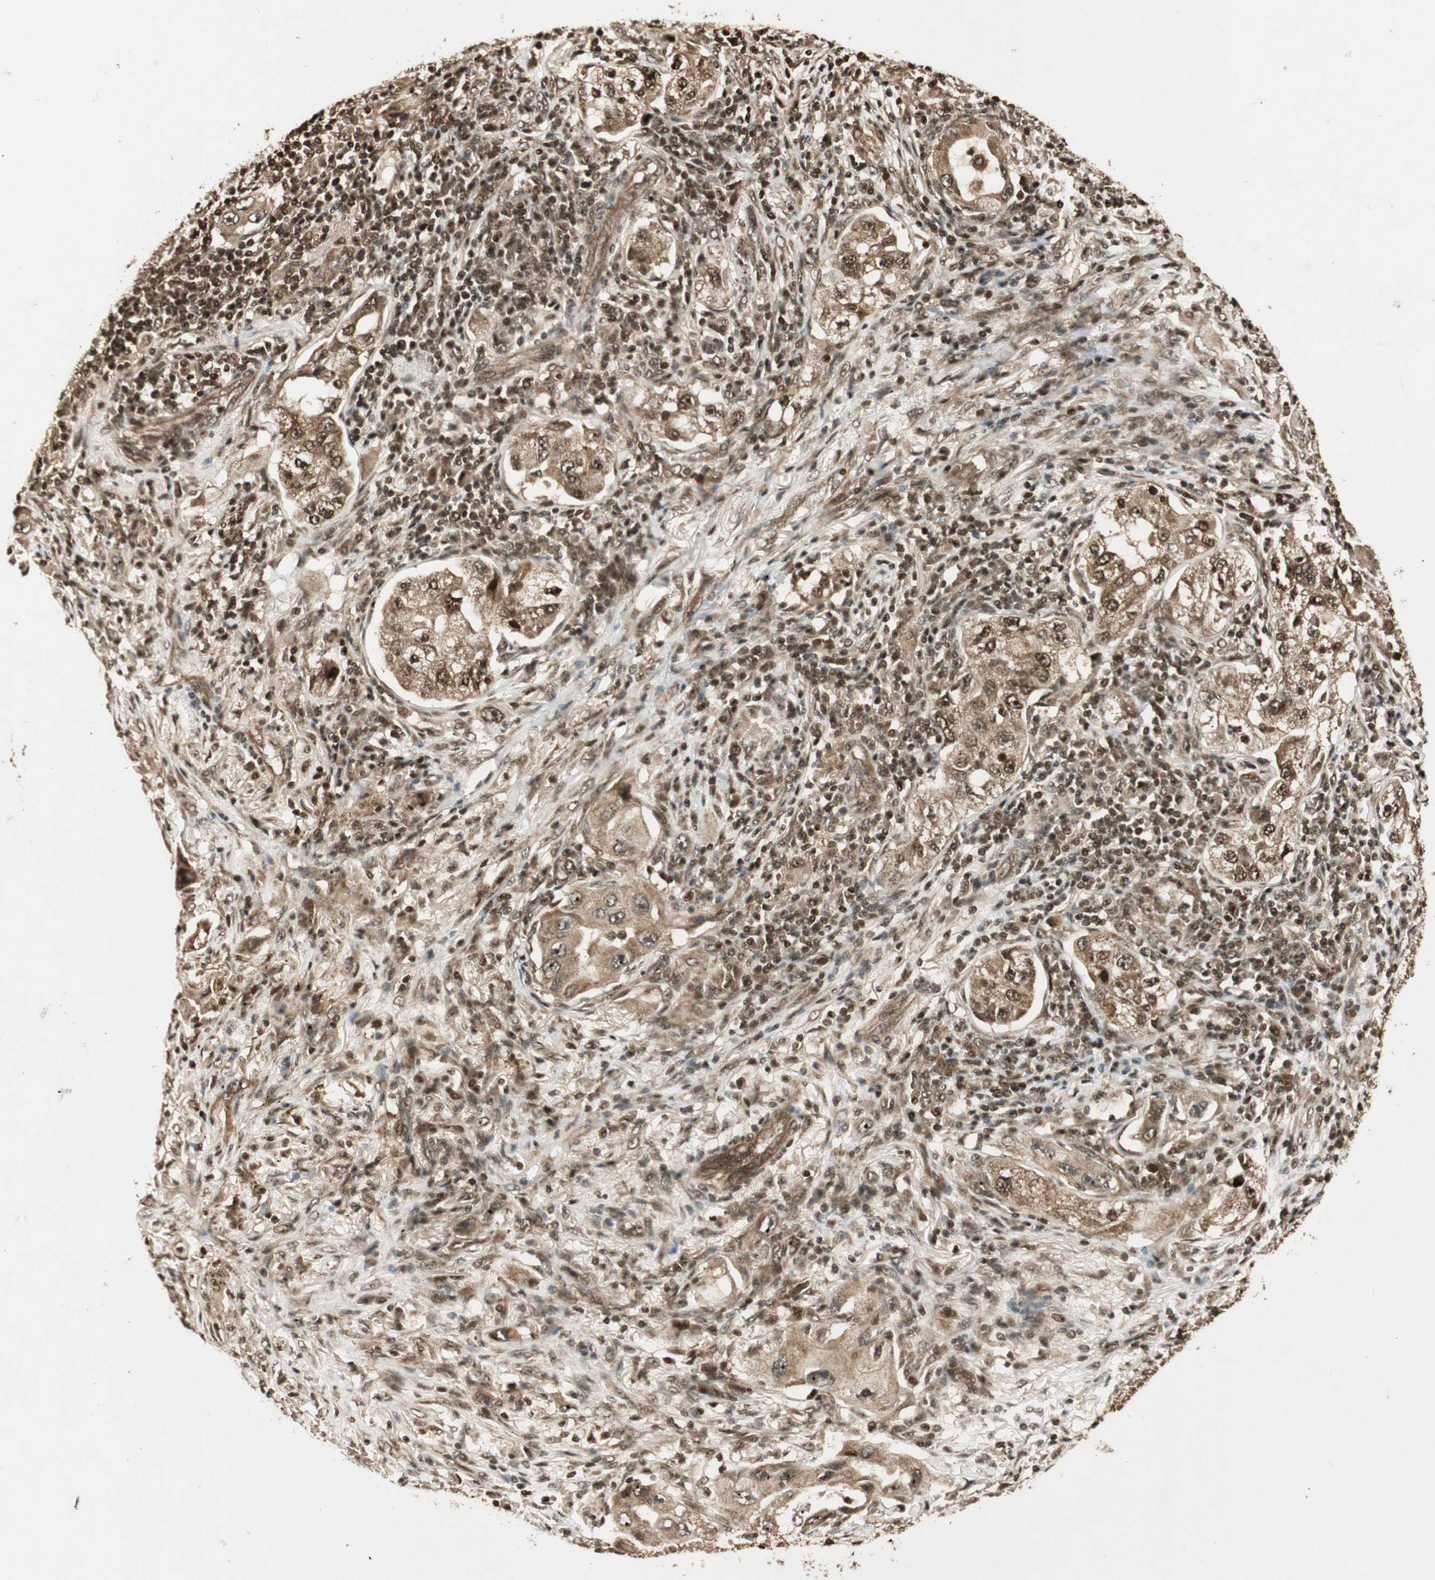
{"staining": {"intensity": "strong", "quantity": ">75%", "location": "cytoplasmic/membranous,nuclear"}, "tissue": "lung cancer", "cell_type": "Tumor cells", "image_type": "cancer", "snomed": [{"axis": "morphology", "description": "Adenocarcinoma, NOS"}, {"axis": "topography", "description": "Lung"}], "caption": "A brown stain highlights strong cytoplasmic/membranous and nuclear positivity of a protein in human adenocarcinoma (lung) tumor cells.", "gene": "RPA3", "patient": {"sex": "female", "age": 65}}